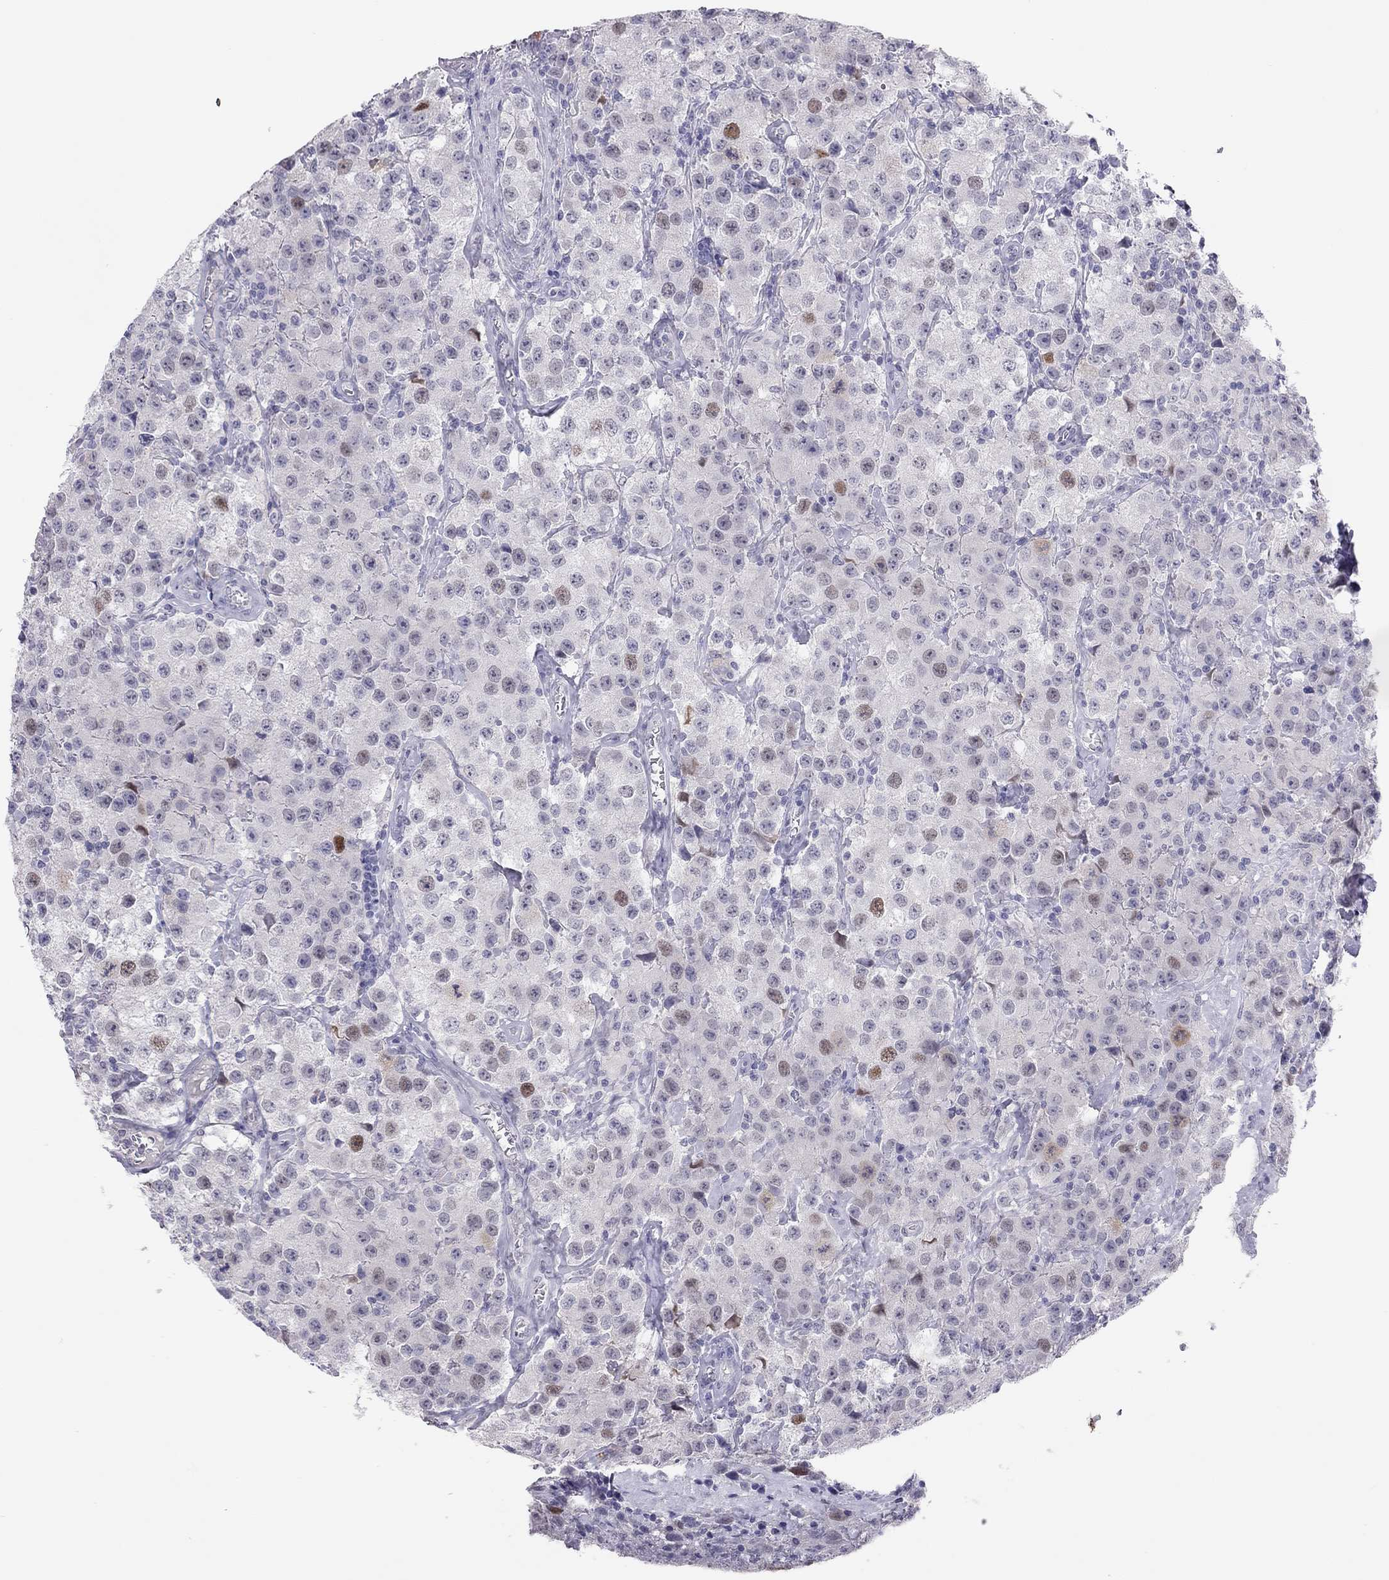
{"staining": {"intensity": "weak", "quantity": "<25%", "location": "nuclear"}, "tissue": "testis cancer", "cell_type": "Tumor cells", "image_type": "cancer", "snomed": [{"axis": "morphology", "description": "Seminoma, NOS"}, {"axis": "topography", "description": "Testis"}], "caption": "DAB (3,3'-diaminobenzidine) immunohistochemical staining of testis cancer shows no significant positivity in tumor cells.", "gene": "PHOX2A", "patient": {"sex": "male", "age": 52}}